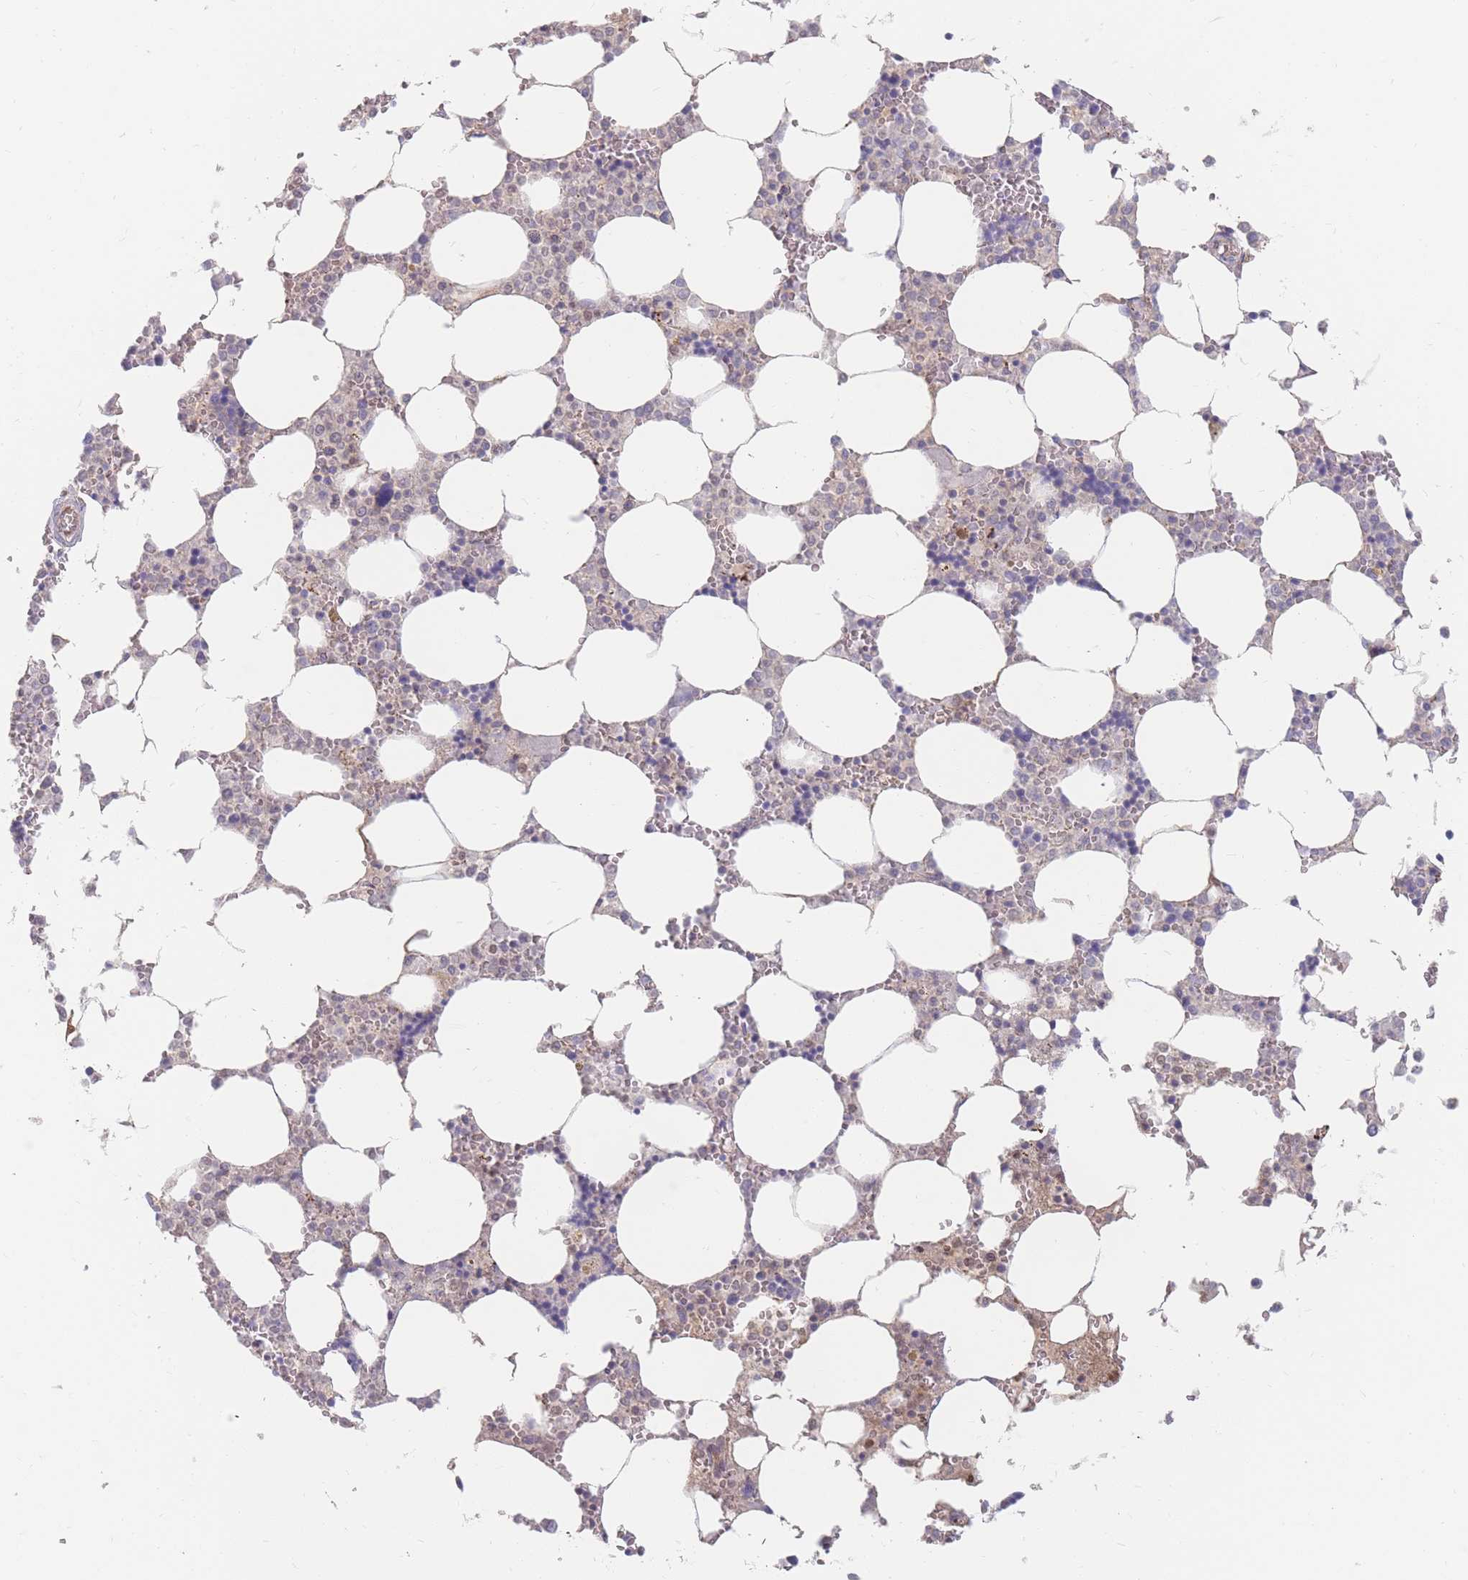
{"staining": {"intensity": "moderate", "quantity": "<25%", "location": "cytoplasmic/membranous"}, "tissue": "bone marrow", "cell_type": "Hematopoietic cells", "image_type": "normal", "snomed": [{"axis": "morphology", "description": "Normal tissue, NOS"}, {"axis": "topography", "description": "Bone marrow"}], "caption": "Immunohistochemical staining of benign bone marrow exhibits moderate cytoplasmic/membranous protein staining in about <25% of hematopoietic cells.", "gene": "PRG4", "patient": {"sex": "male", "age": 64}}